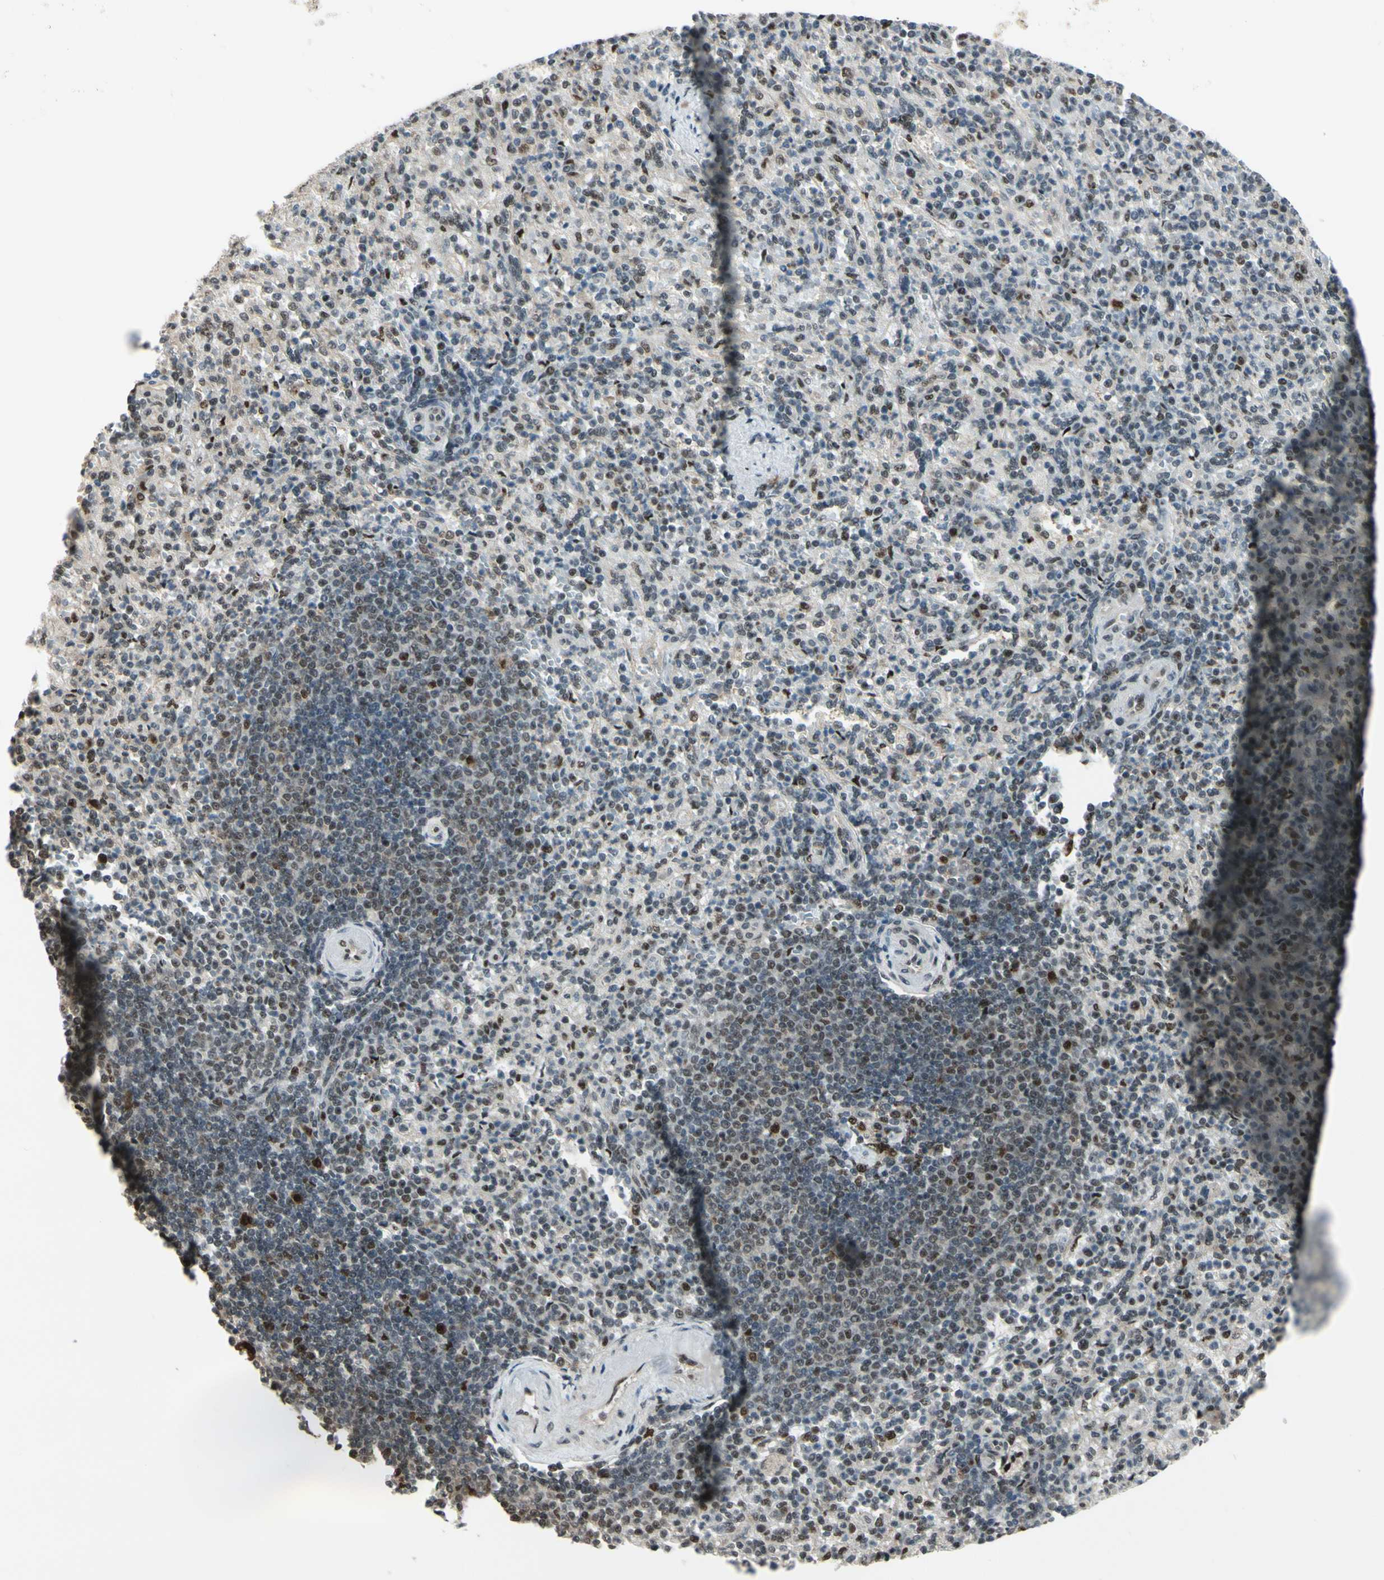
{"staining": {"intensity": "strong", "quantity": "25%-75%", "location": "nuclear"}, "tissue": "spleen", "cell_type": "Cells in red pulp", "image_type": "normal", "snomed": [{"axis": "morphology", "description": "Normal tissue, NOS"}, {"axis": "topography", "description": "Spleen"}], "caption": "Immunohistochemical staining of benign spleen demonstrates 25%-75% levels of strong nuclear protein positivity in about 25%-75% of cells in red pulp. (Stains: DAB (3,3'-diaminobenzidine) in brown, nuclei in blue, Microscopy: brightfield microscopy at high magnification).", "gene": "HSF1", "patient": {"sex": "female", "age": 74}}